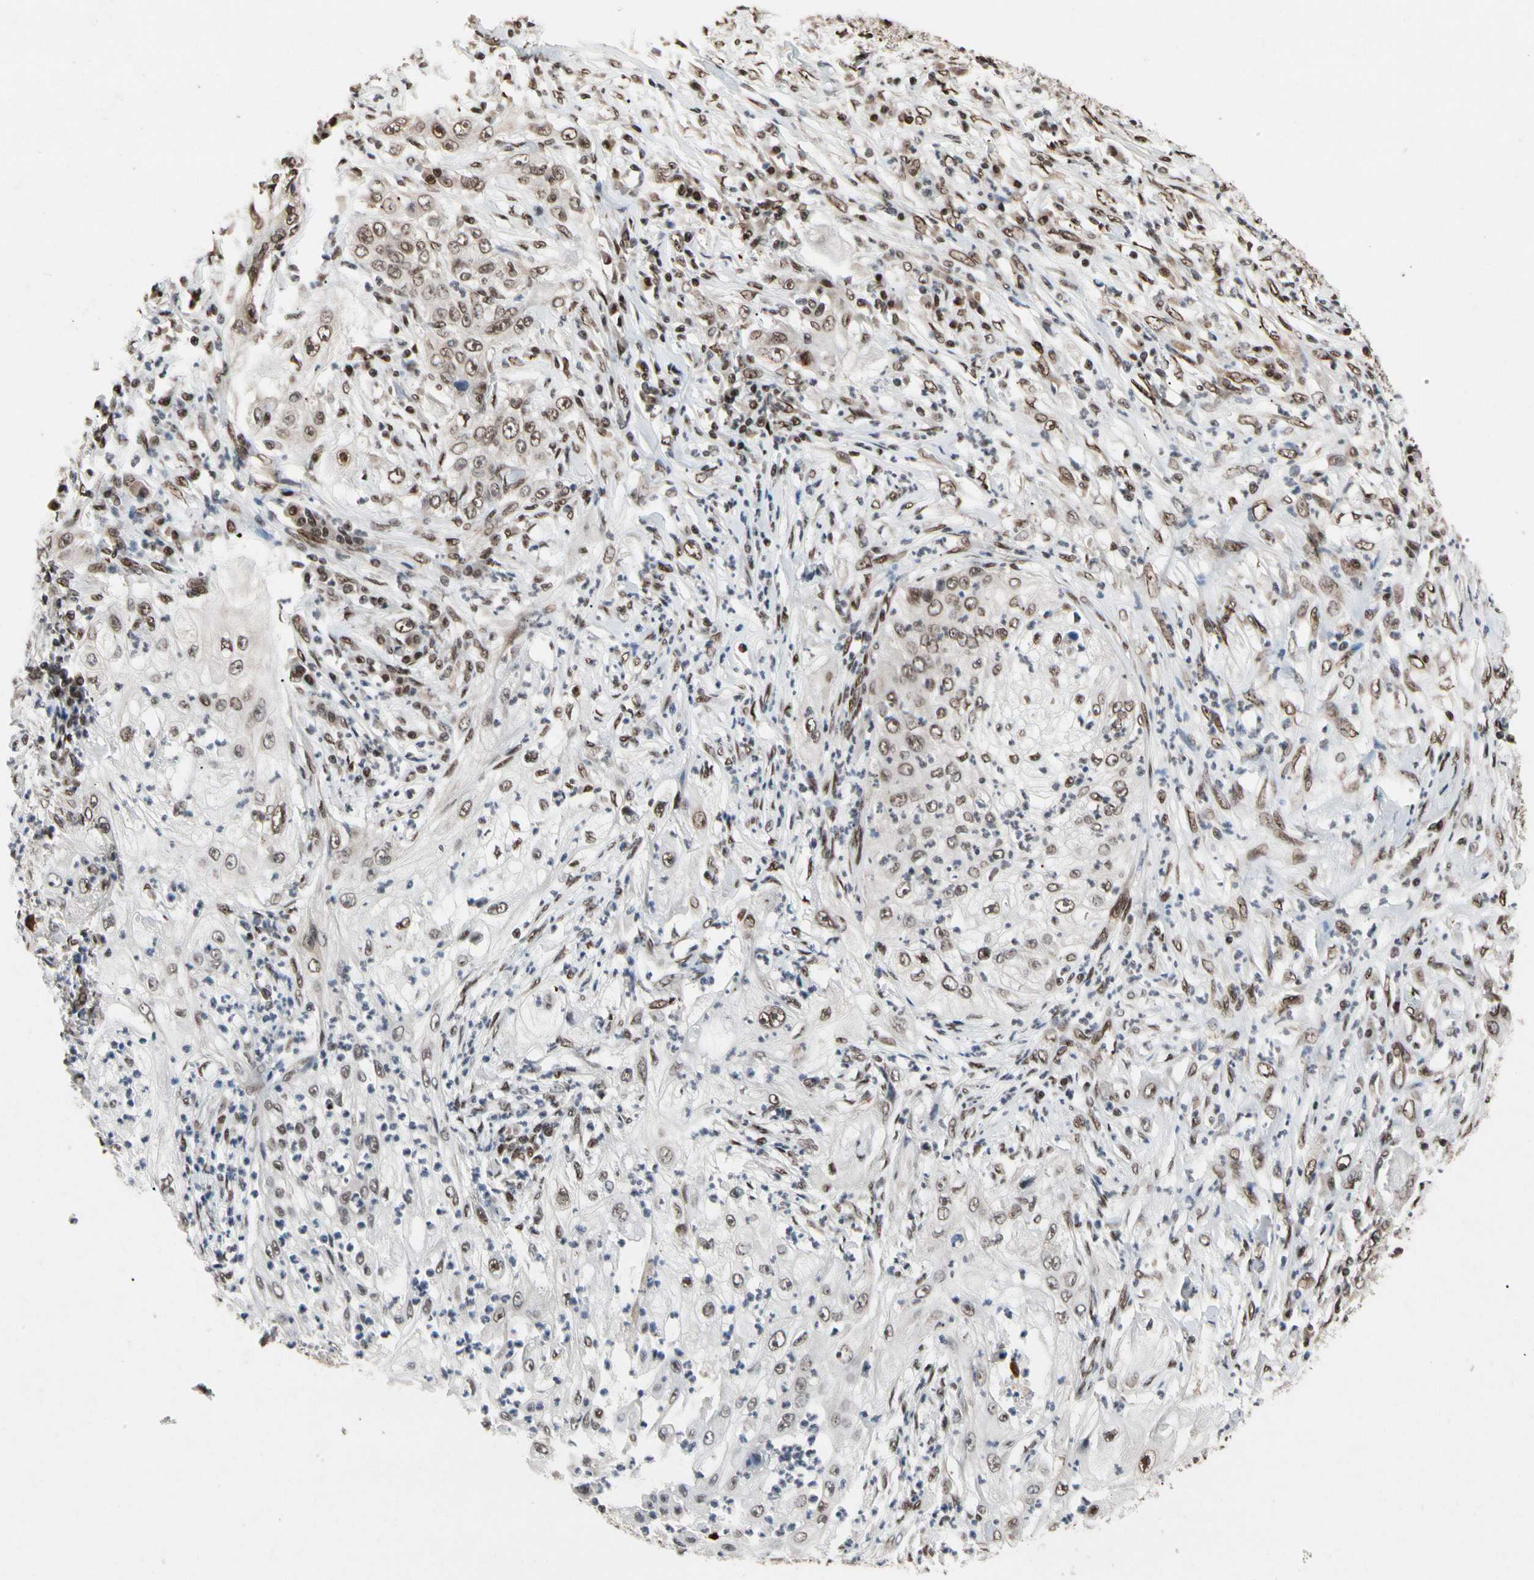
{"staining": {"intensity": "moderate", "quantity": "25%-75%", "location": "nuclear"}, "tissue": "lung cancer", "cell_type": "Tumor cells", "image_type": "cancer", "snomed": [{"axis": "morphology", "description": "Inflammation, NOS"}, {"axis": "morphology", "description": "Squamous cell carcinoma, NOS"}, {"axis": "topography", "description": "Lymph node"}, {"axis": "topography", "description": "Soft tissue"}, {"axis": "topography", "description": "Lung"}], "caption": "Immunohistochemical staining of lung squamous cell carcinoma demonstrates medium levels of moderate nuclear positivity in approximately 25%-75% of tumor cells.", "gene": "FAM98B", "patient": {"sex": "male", "age": 66}}